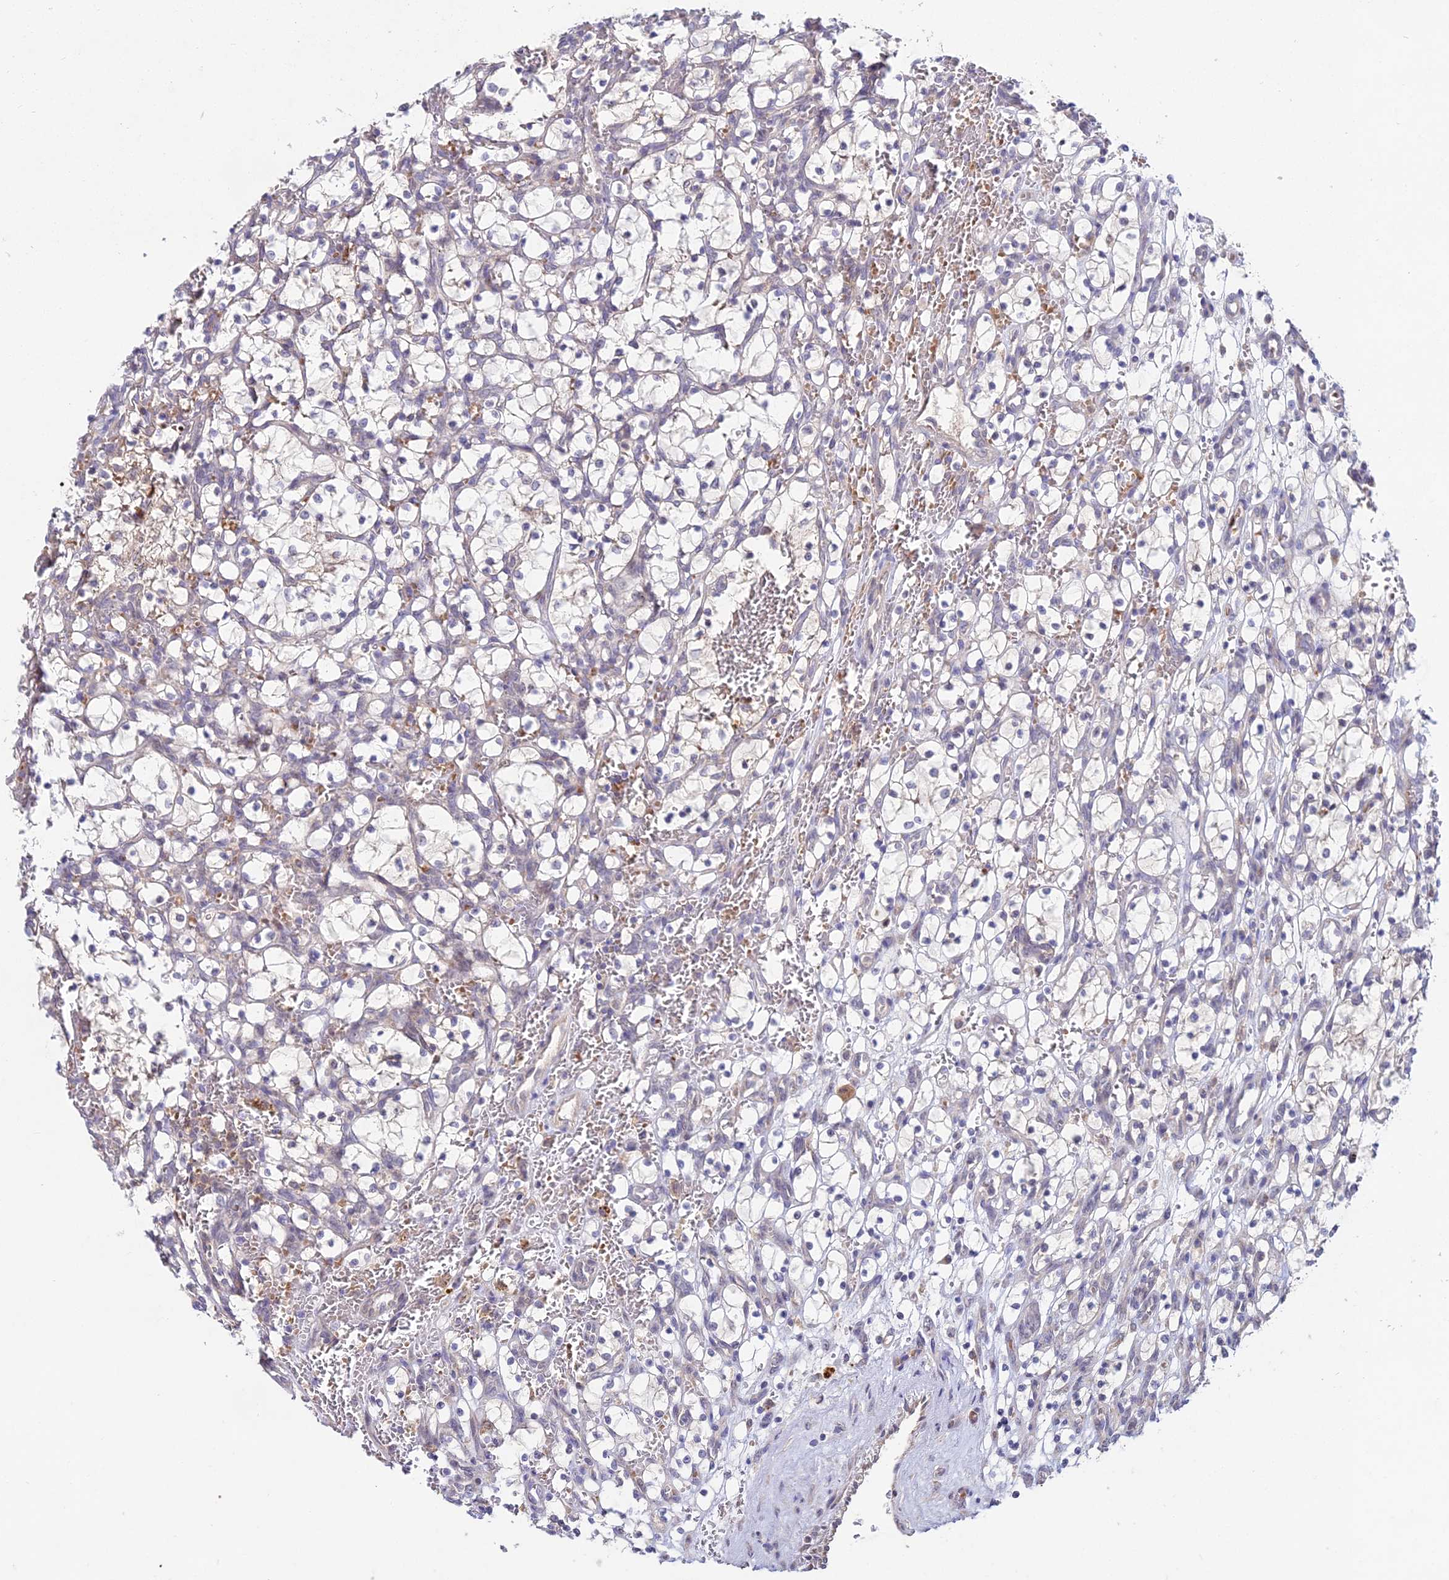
{"staining": {"intensity": "negative", "quantity": "none", "location": "none"}, "tissue": "renal cancer", "cell_type": "Tumor cells", "image_type": "cancer", "snomed": [{"axis": "morphology", "description": "Adenocarcinoma, NOS"}, {"axis": "topography", "description": "Kidney"}], "caption": "High magnification brightfield microscopy of renal adenocarcinoma stained with DAB (brown) and counterstained with hematoxylin (blue): tumor cells show no significant positivity.", "gene": "WDR43", "patient": {"sex": "female", "age": 69}}